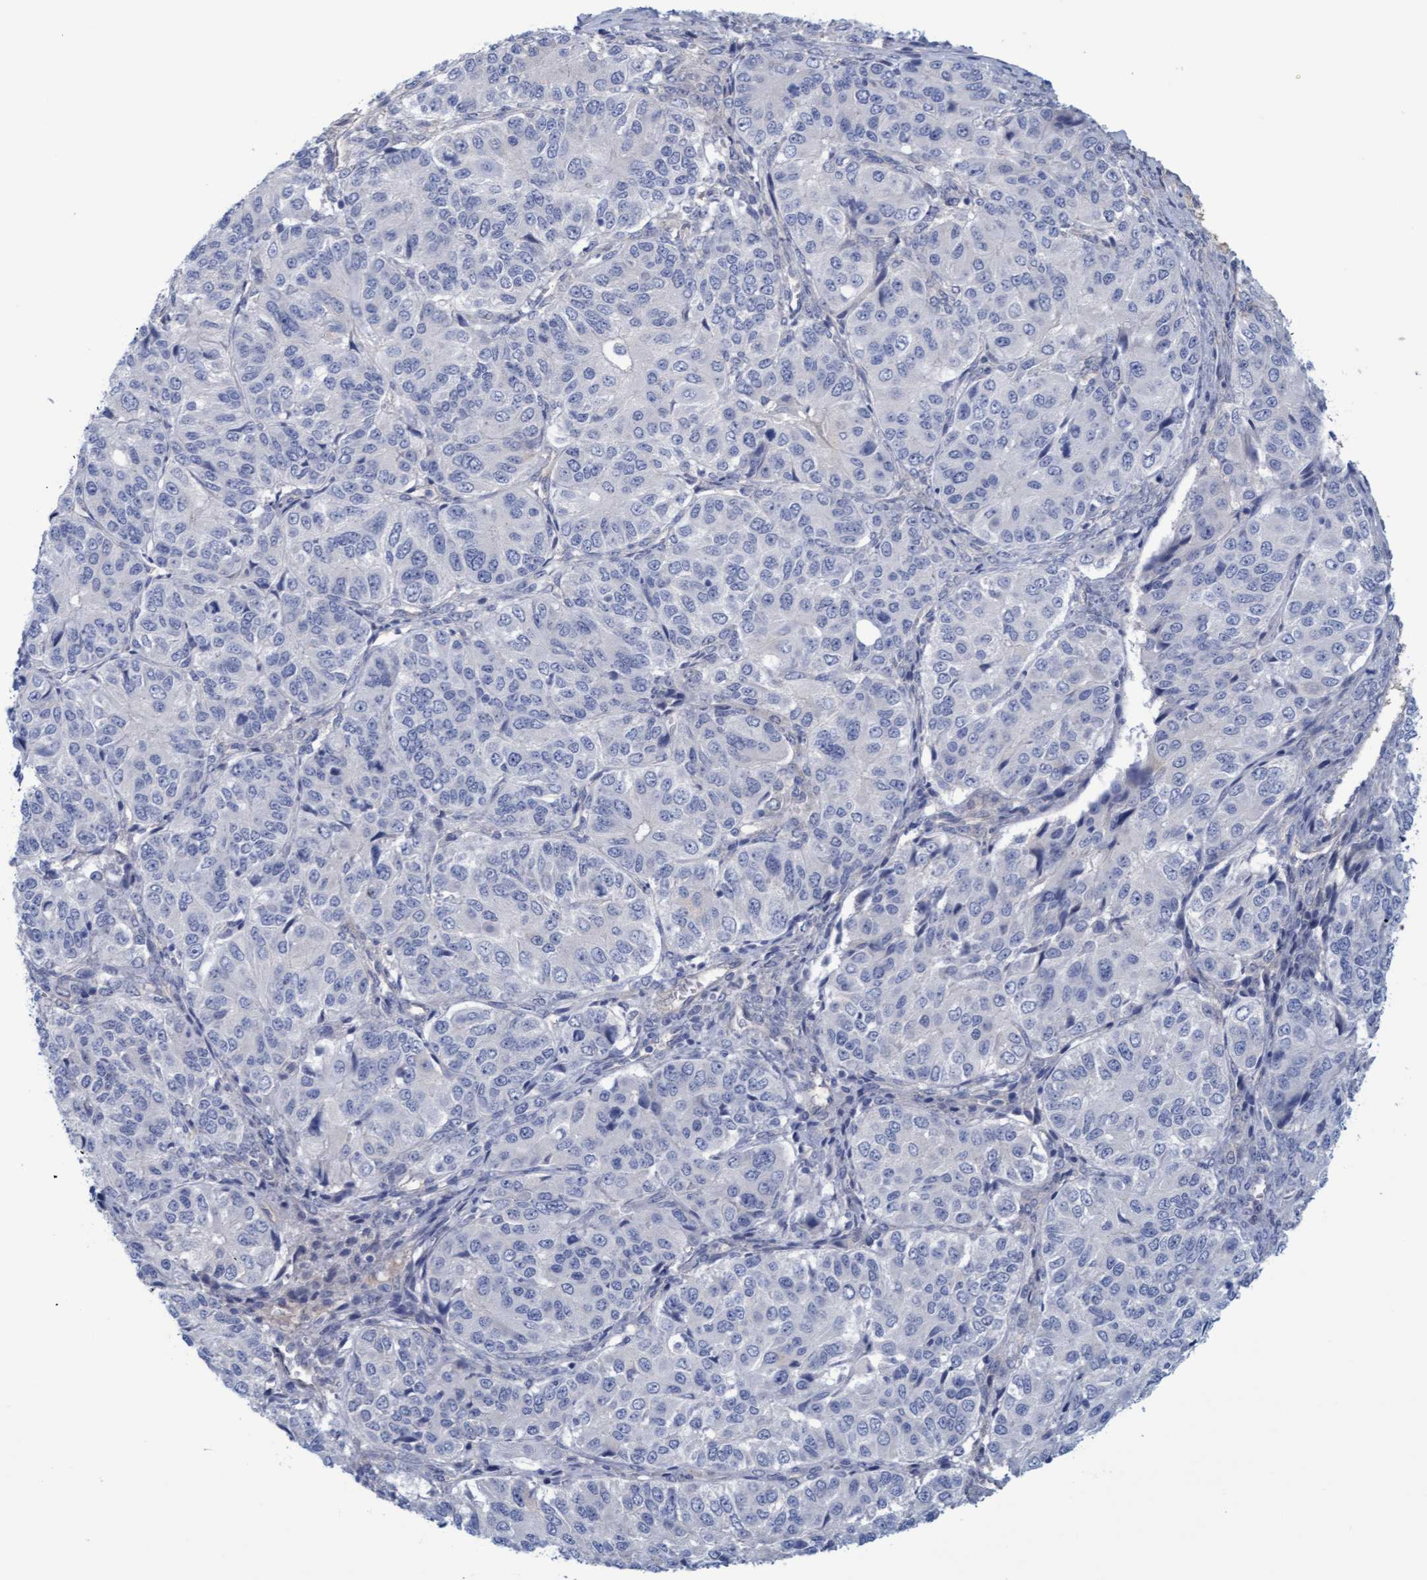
{"staining": {"intensity": "negative", "quantity": "none", "location": "none"}, "tissue": "ovarian cancer", "cell_type": "Tumor cells", "image_type": "cancer", "snomed": [{"axis": "morphology", "description": "Carcinoma, endometroid"}, {"axis": "topography", "description": "Ovary"}], "caption": "IHC photomicrograph of neoplastic tissue: human endometroid carcinoma (ovarian) stained with DAB (3,3'-diaminobenzidine) demonstrates no significant protein positivity in tumor cells.", "gene": "STXBP1", "patient": {"sex": "female", "age": 51}}